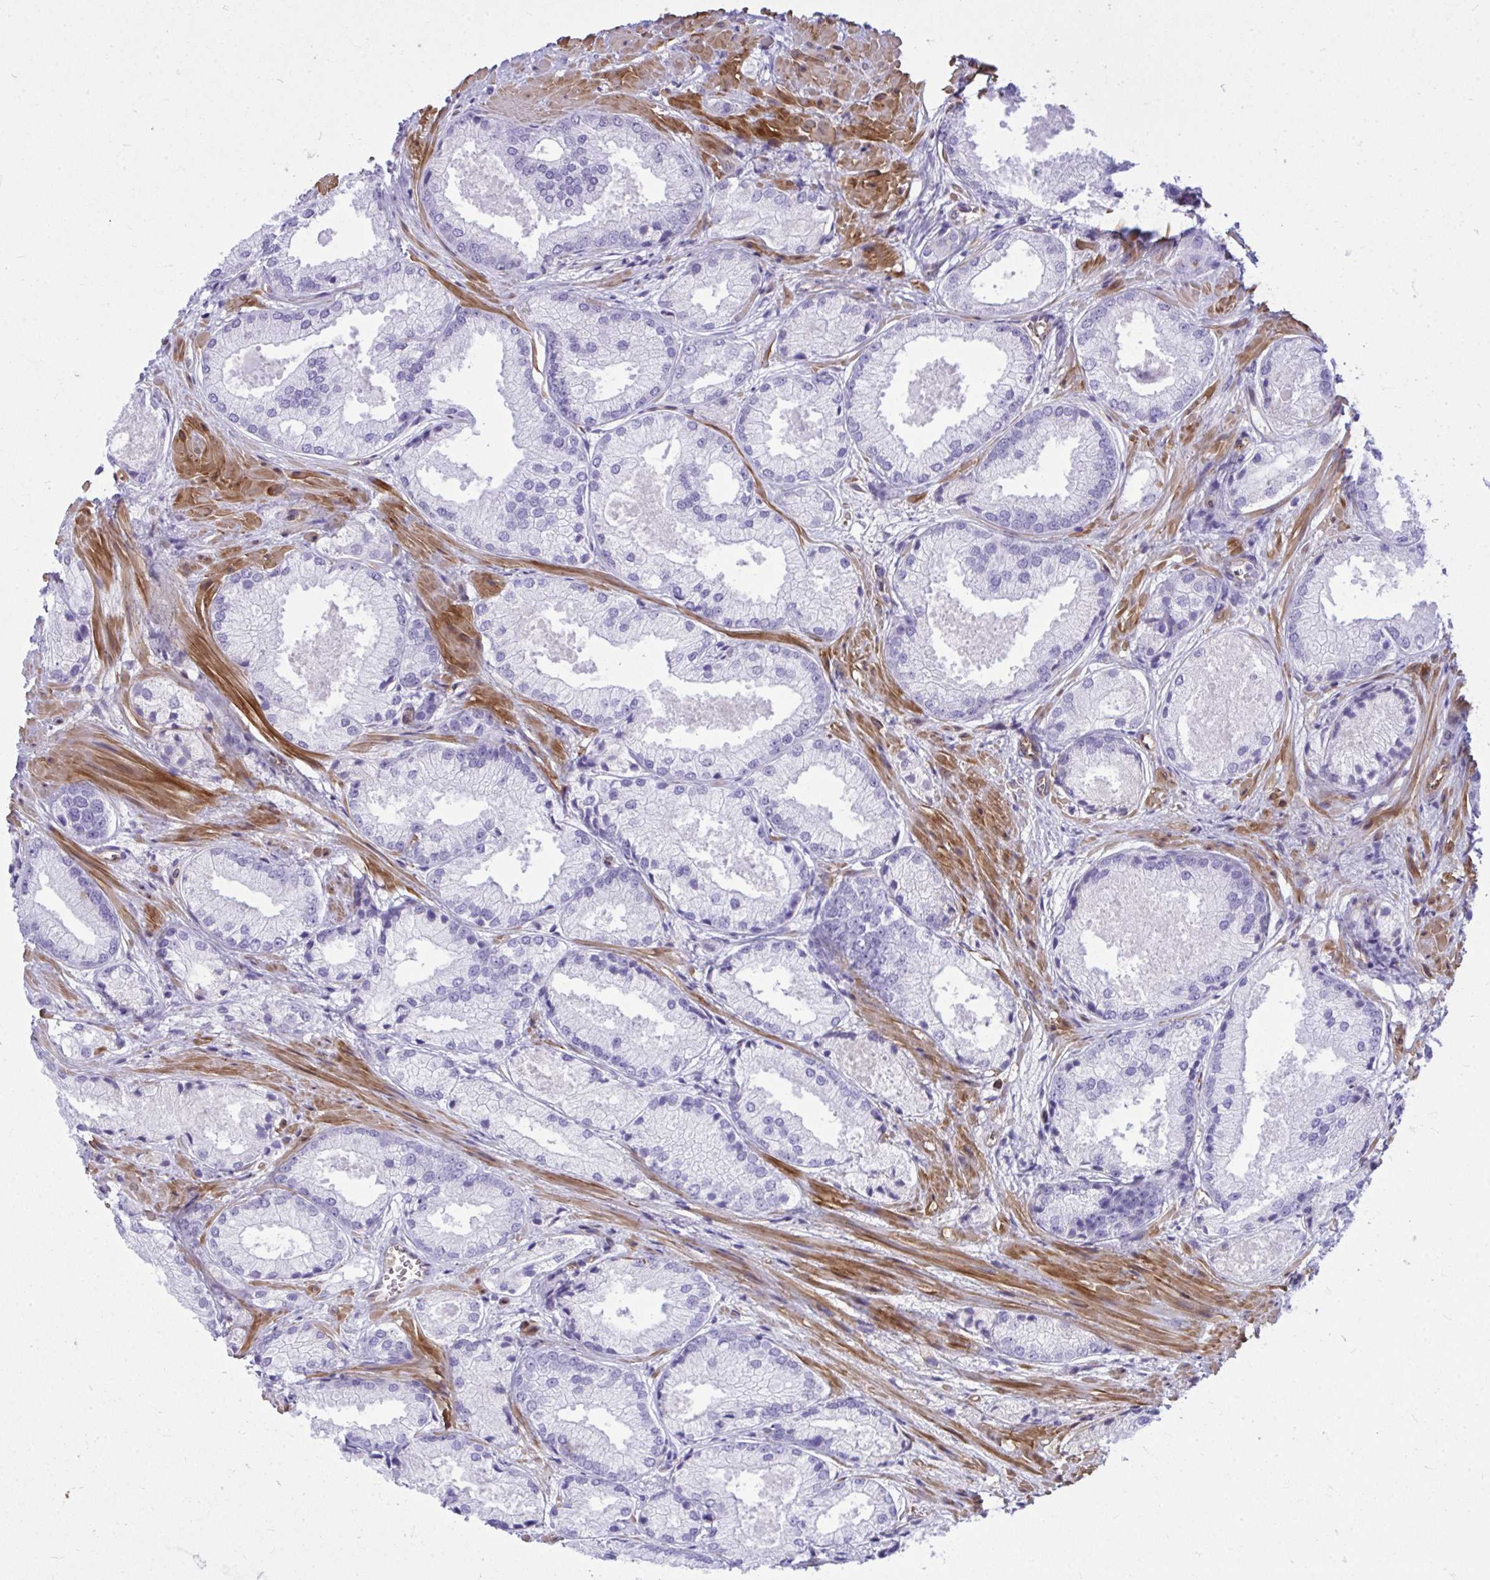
{"staining": {"intensity": "negative", "quantity": "none", "location": "none"}, "tissue": "prostate cancer", "cell_type": "Tumor cells", "image_type": "cancer", "snomed": [{"axis": "morphology", "description": "Adenocarcinoma, High grade"}, {"axis": "topography", "description": "Prostate"}], "caption": "A histopathology image of prostate adenocarcinoma (high-grade) stained for a protein reveals no brown staining in tumor cells.", "gene": "LIMS2", "patient": {"sex": "male", "age": 68}}